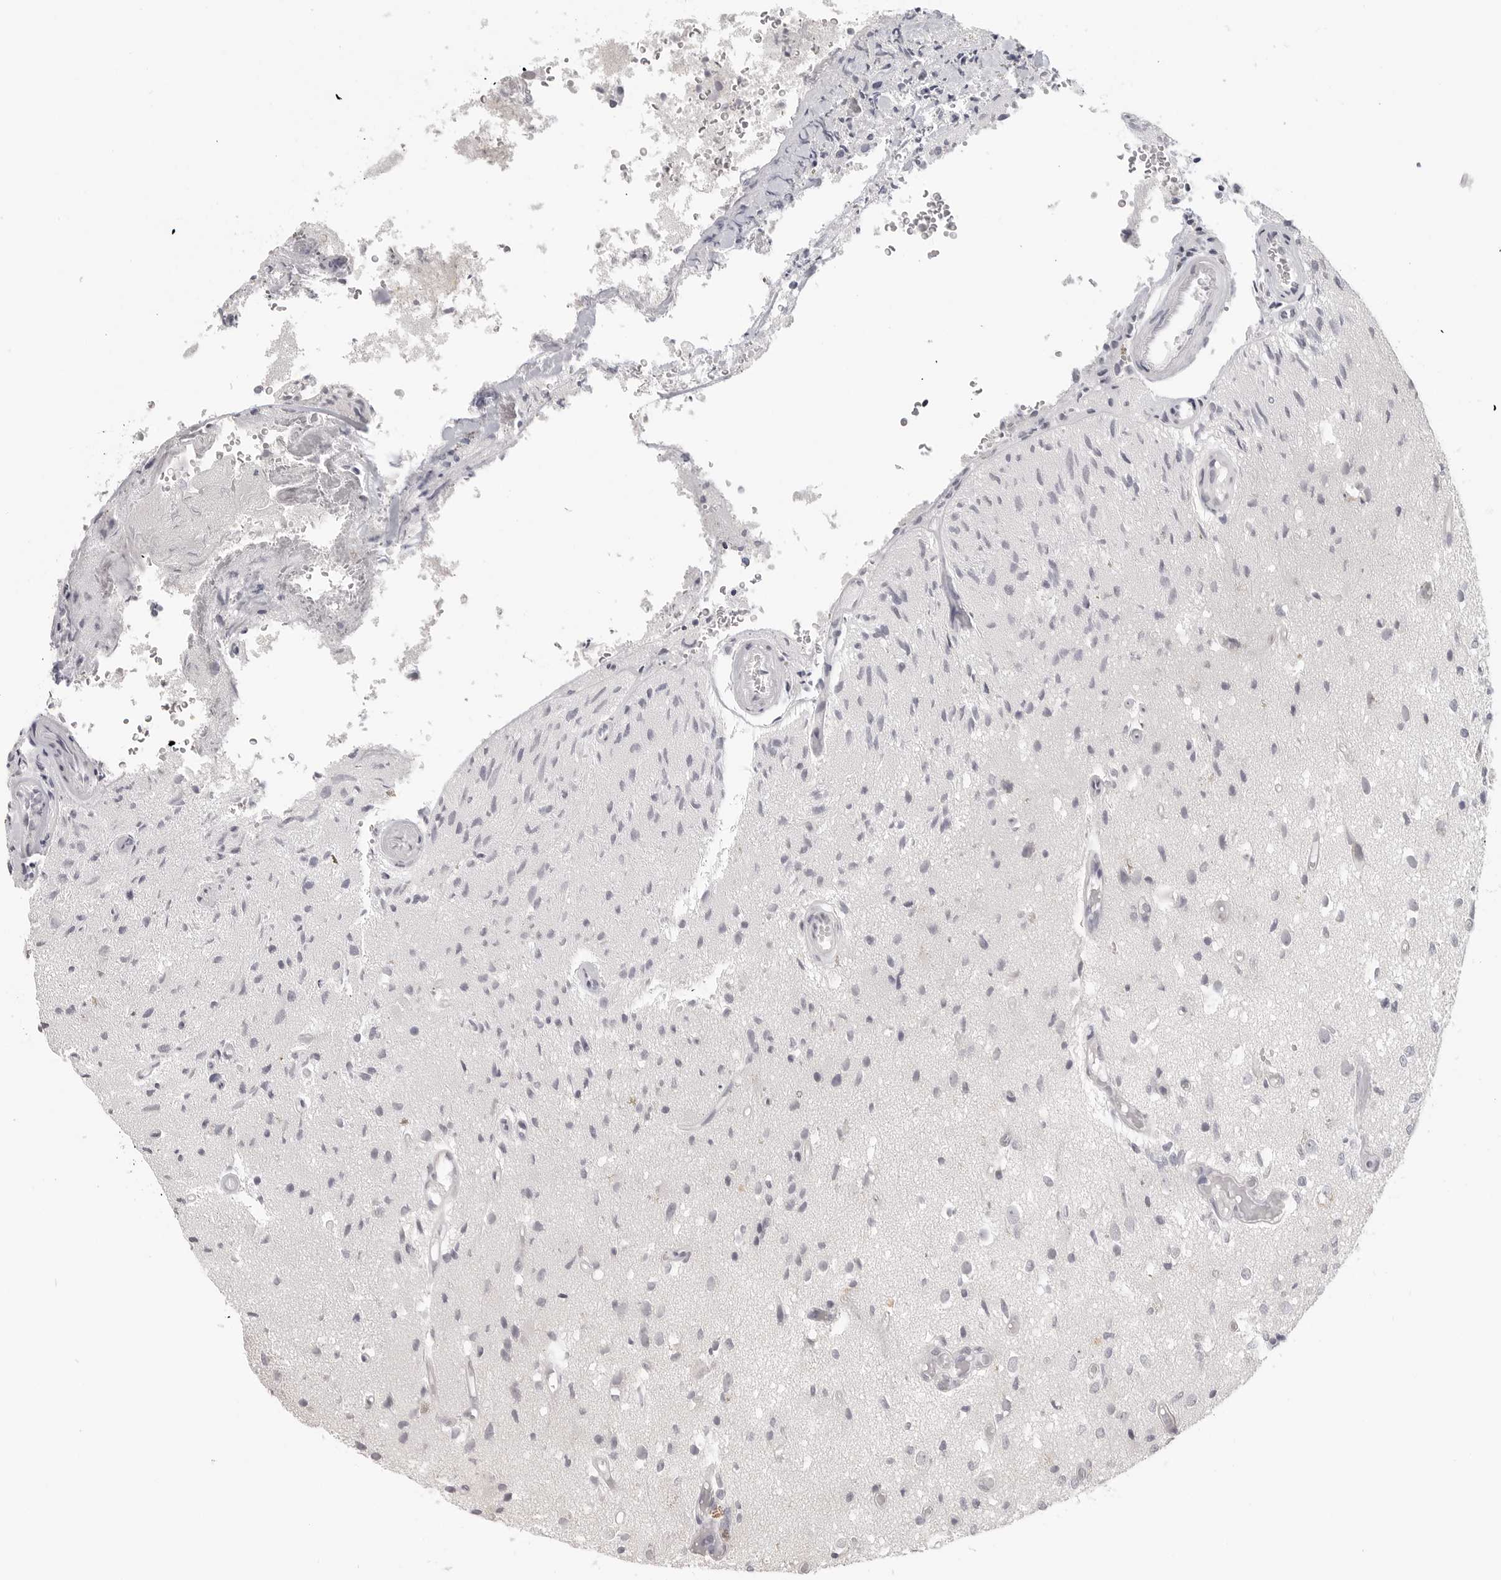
{"staining": {"intensity": "negative", "quantity": "none", "location": "none"}, "tissue": "glioma", "cell_type": "Tumor cells", "image_type": "cancer", "snomed": [{"axis": "morphology", "description": "Normal tissue, NOS"}, {"axis": "morphology", "description": "Glioma, malignant, High grade"}, {"axis": "topography", "description": "Cerebral cortex"}], "caption": "This is a histopathology image of IHC staining of glioma, which shows no expression in tumor cells.", "gene": "KLK11", "patient": {"sex": "male", "age": 77}}